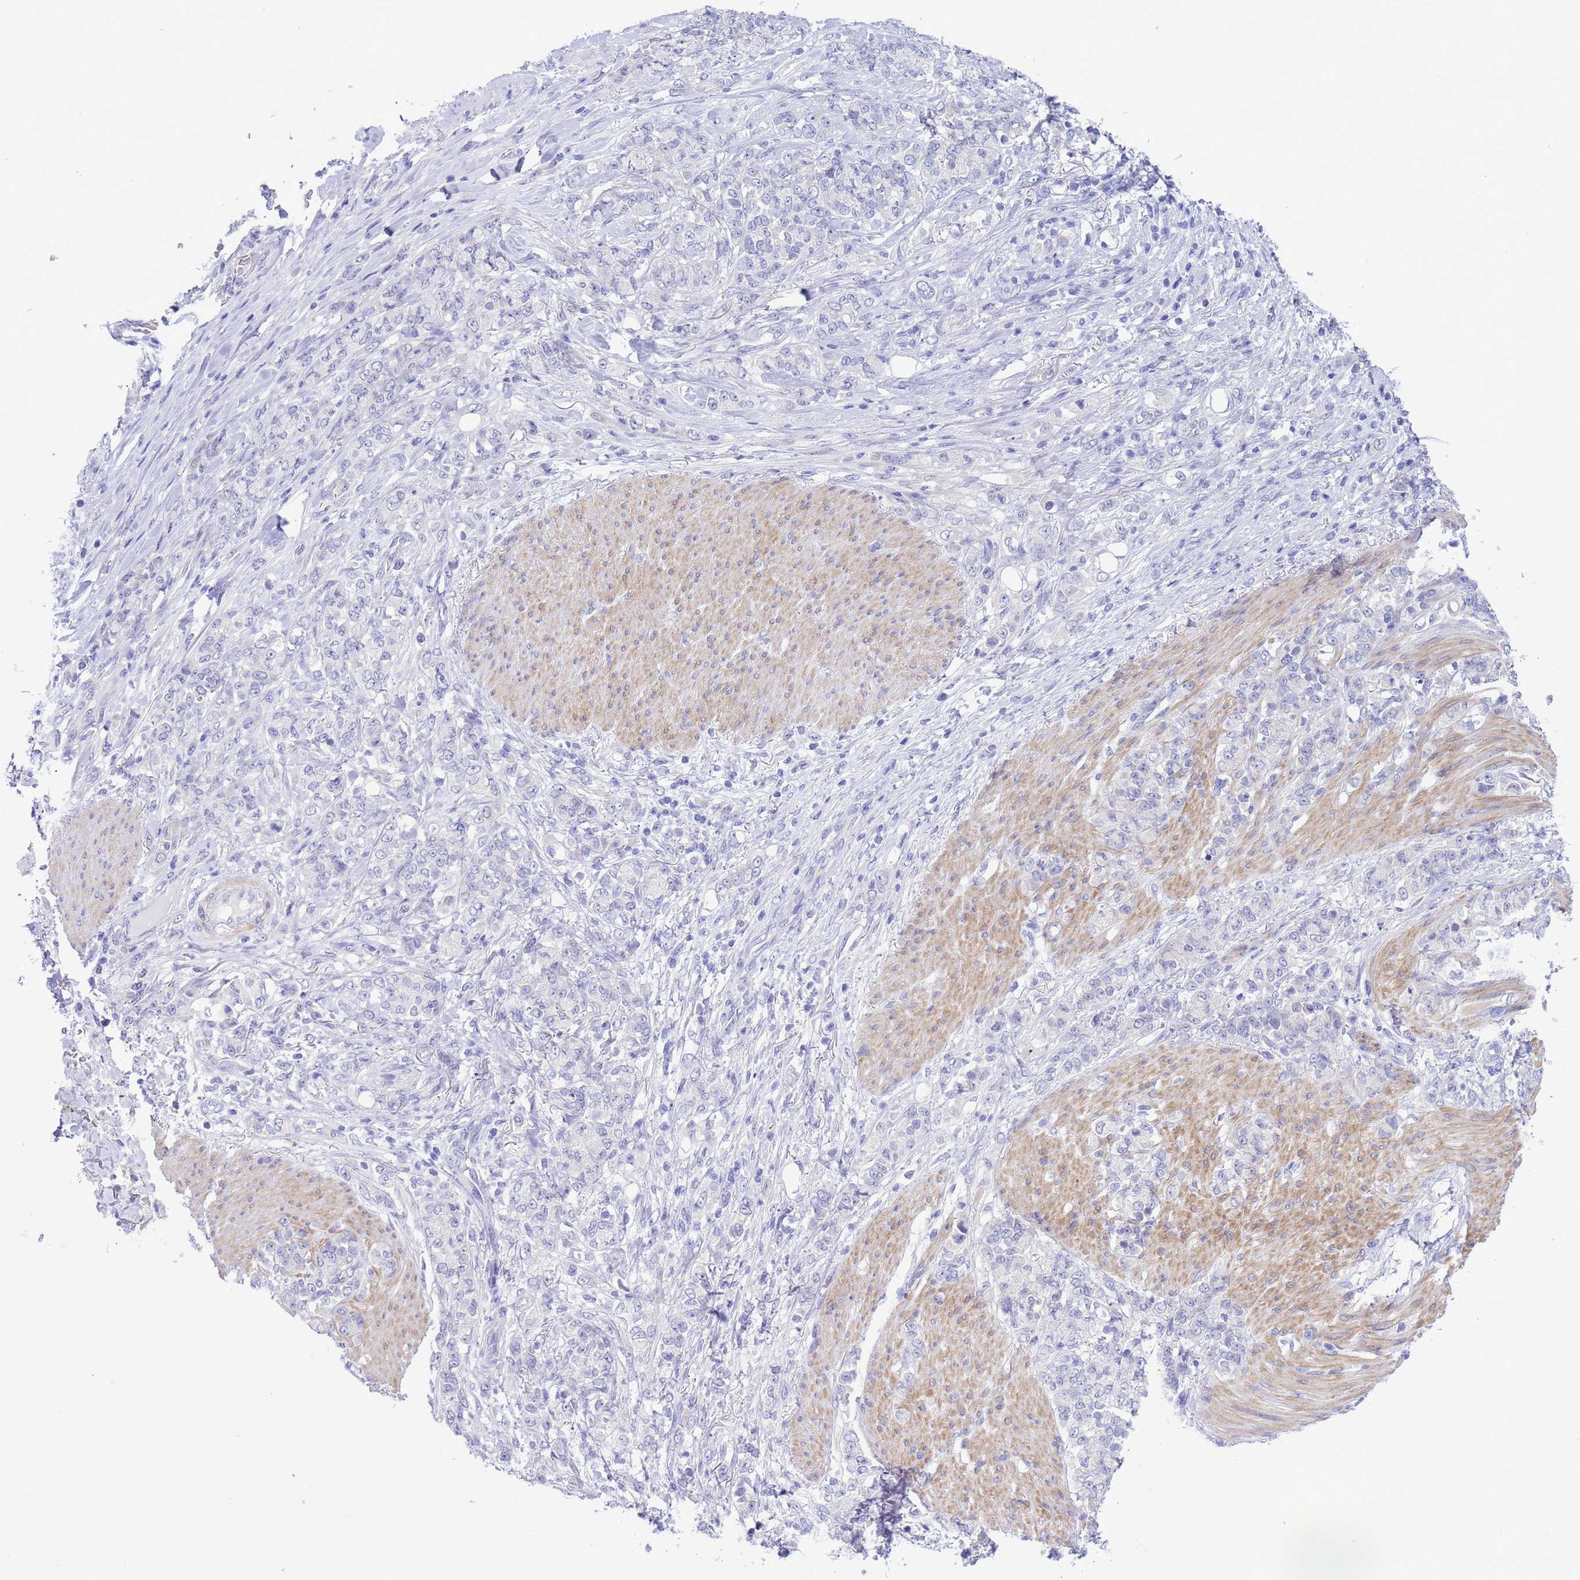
{"staining": {"intensity": "negative", "quantity": "none", "location": "none"}, "tissue": "stomach cancer", "cell_type": "Tumor cells", "image_type": "cancer", "snomed": [{"axis": "morphology", "description": "Adenocarcinoma, NOS"}, {"axis": "topography", "description": "Stomach"}], "caption": "IHC of stomach cancer (adenocarcinoma) reveals no positivity in tumor cells.", "gene": "ZNF461", "patient": {"sex": "female", "age": 79}}